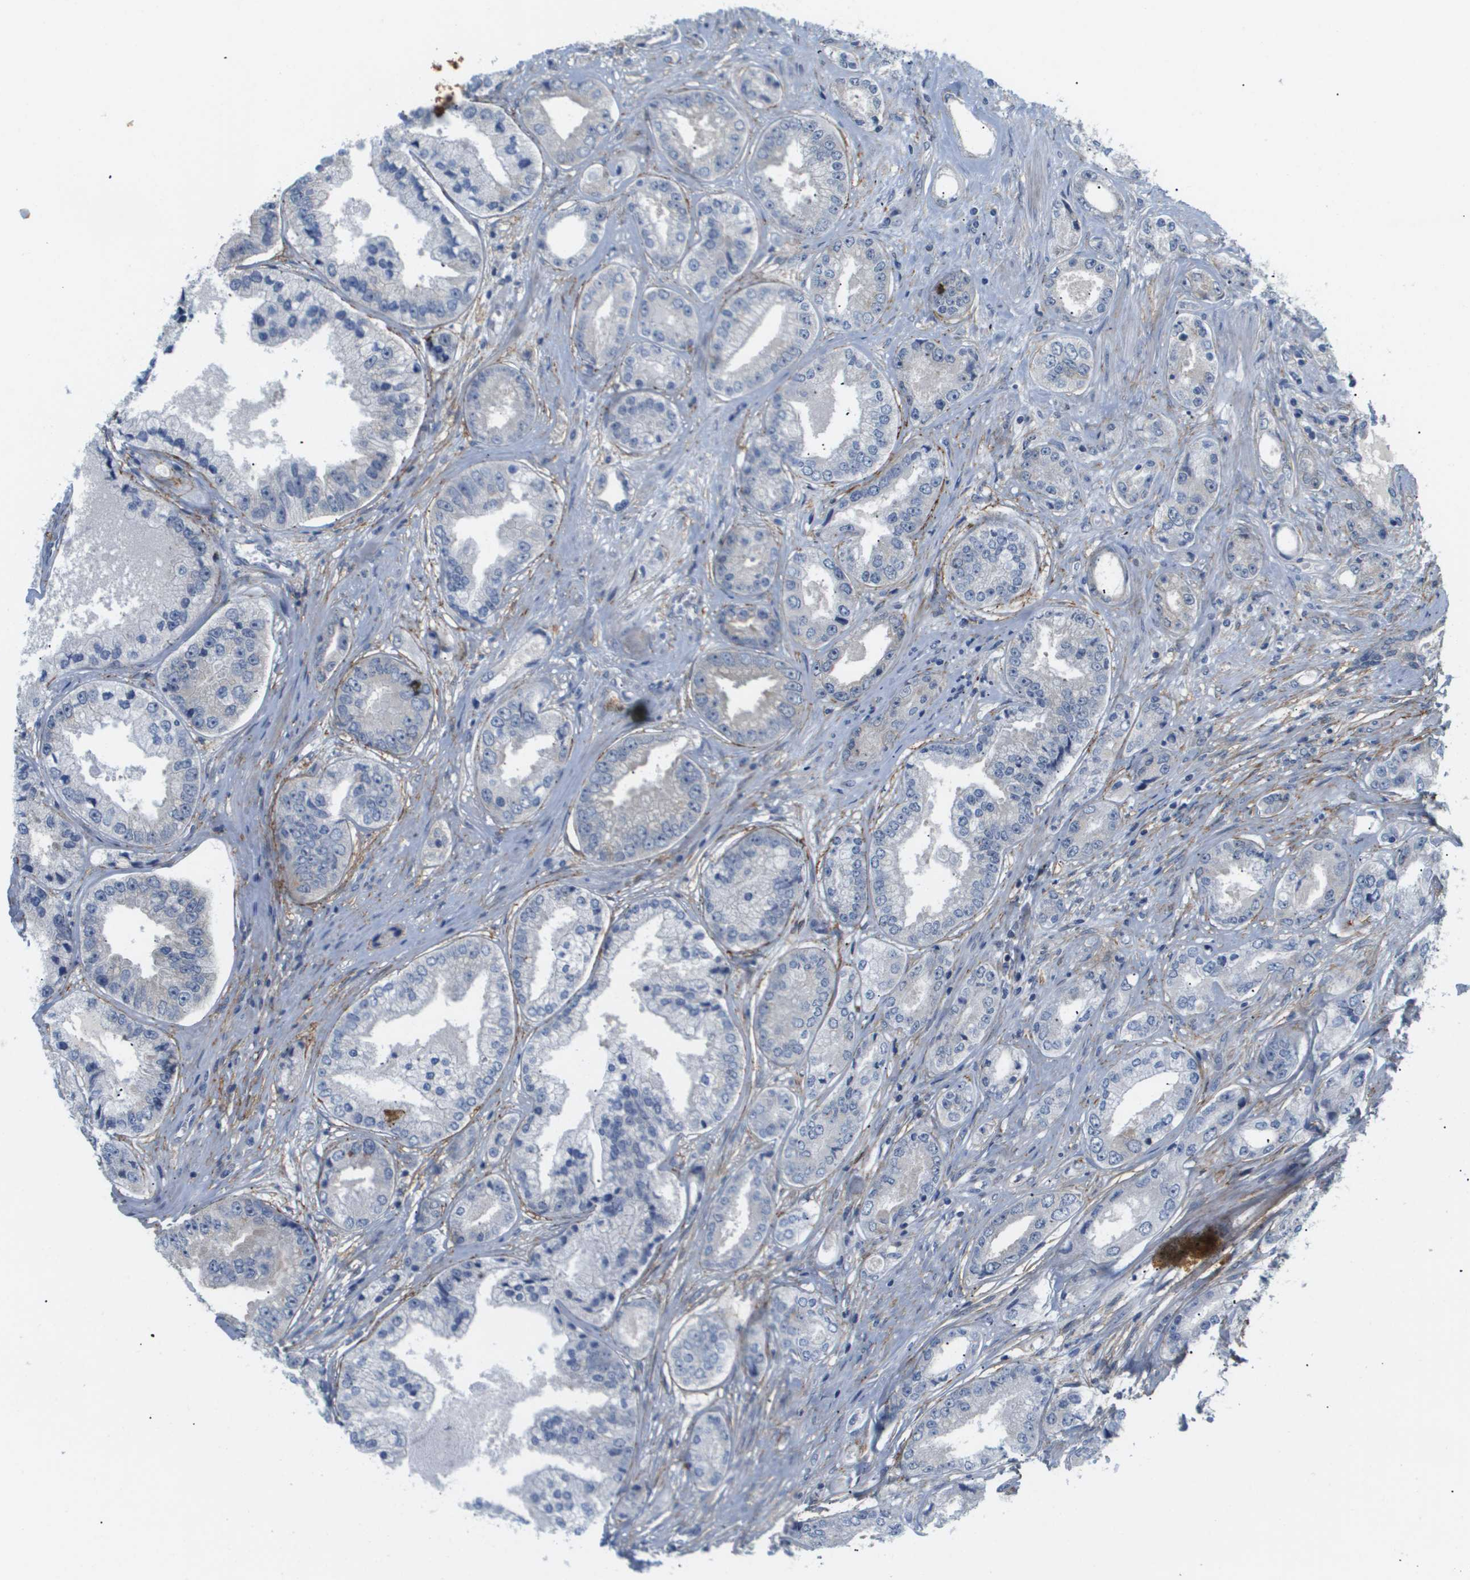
{"staining": {"intensity": "negative", "quantity": "none", "location": "none"}, "tissue": "prostate cancer", "cell_type": "Tumor cells", "image_type": "cancer", "snomed": [{"axis": "morphology", "description": "Adenocarcinoma, High grade"}, {"axis": "topography", "description": "Prostate"}], "caption": "The photomicrograph exhibits no significant positivity in tumor cells of prostate cancer (high-grade adenocarcinoma). (DAB (3,3'-diaminobenzidine) immunohistochemistry (IHC), high magnification).", "gene": "OTUD5", "patient": {"sex": "male", "age": 61}}